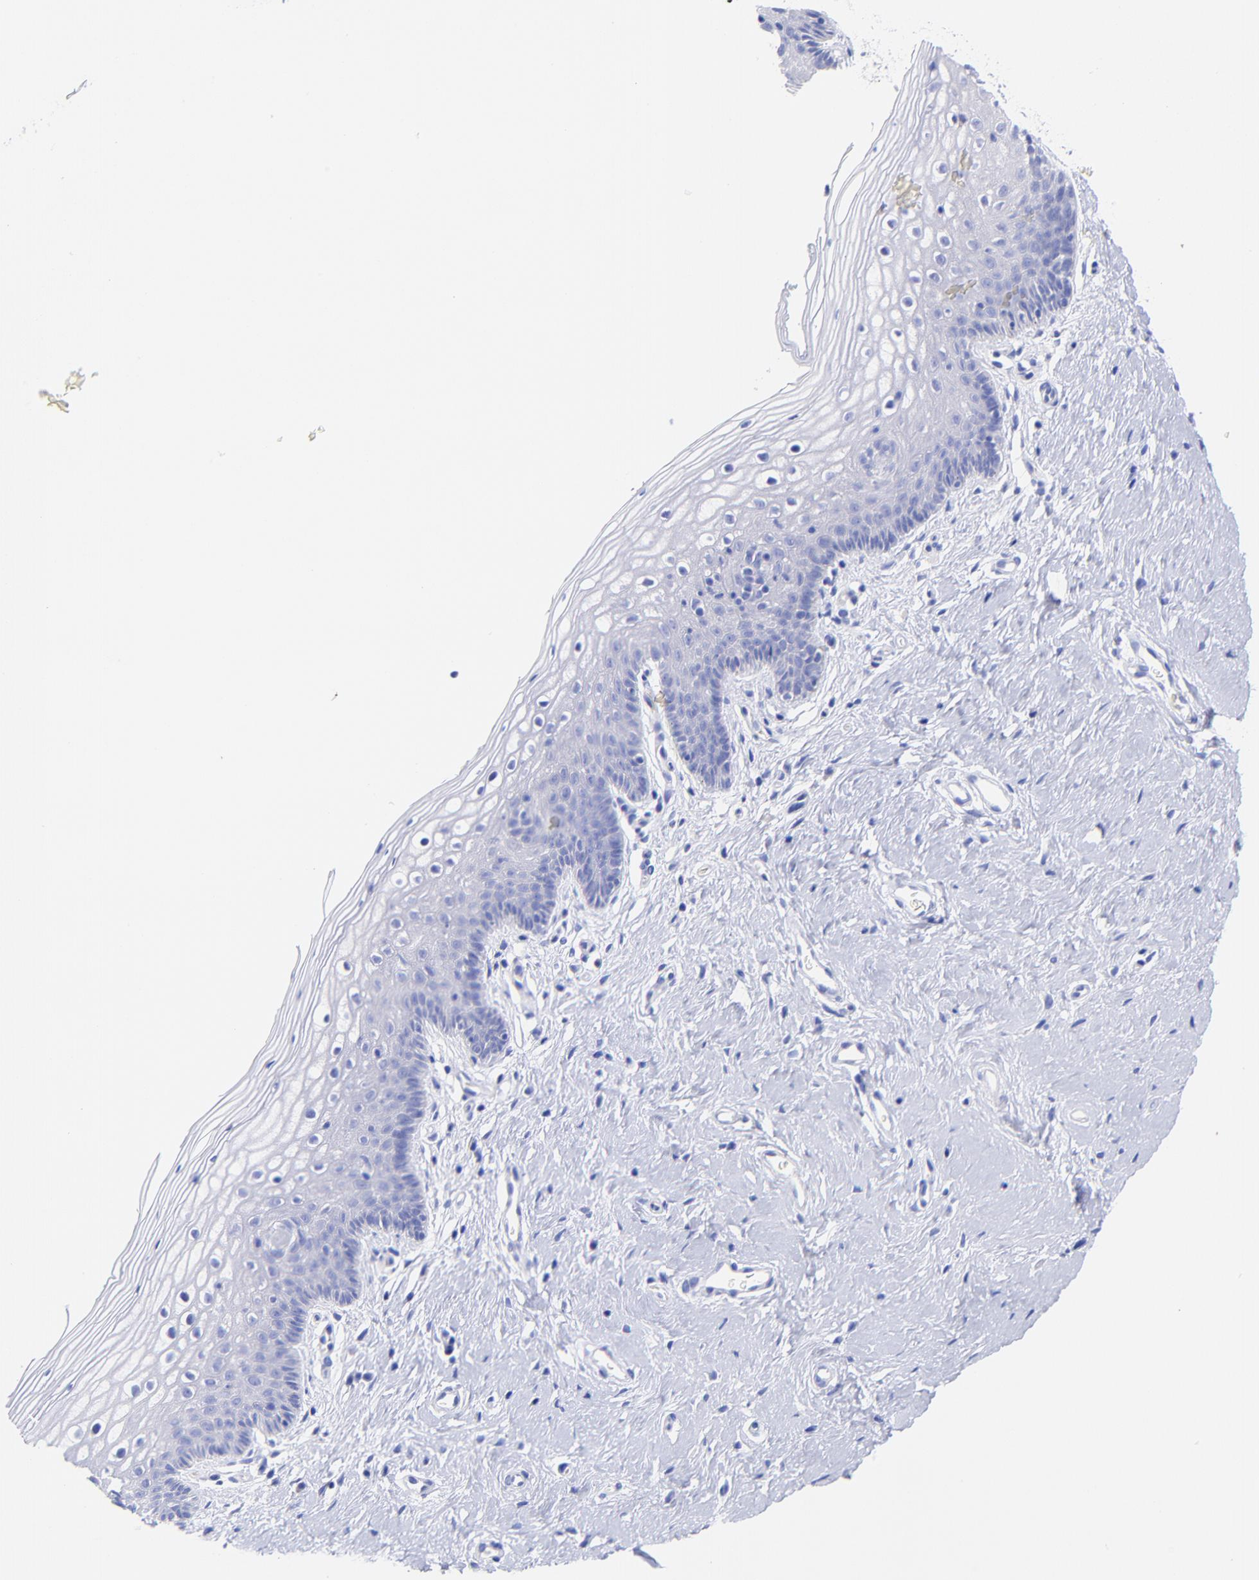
{"staining": {"intensity": "negative", "quantity": "none", "location": "none"}, "tissue": "vagina", "cell_type": "Squamous epithelial cells", "image_type": "normal", "snomed": [{"axis": "morphology", "description": "Normal tissue, NOS"}, {"axis": "topography", "description": "Vagina"}], "caption": "IHC of unremarkable human vagina shows no staining in squamous epithelial cells. (DAB (3,3'-diaminobenzidine) immunohistochemistry (IHC) visualized using brightfield microscopy, high magnification).", "gene": "GPHN", "patient": {"sex": "female", "age": 46}}